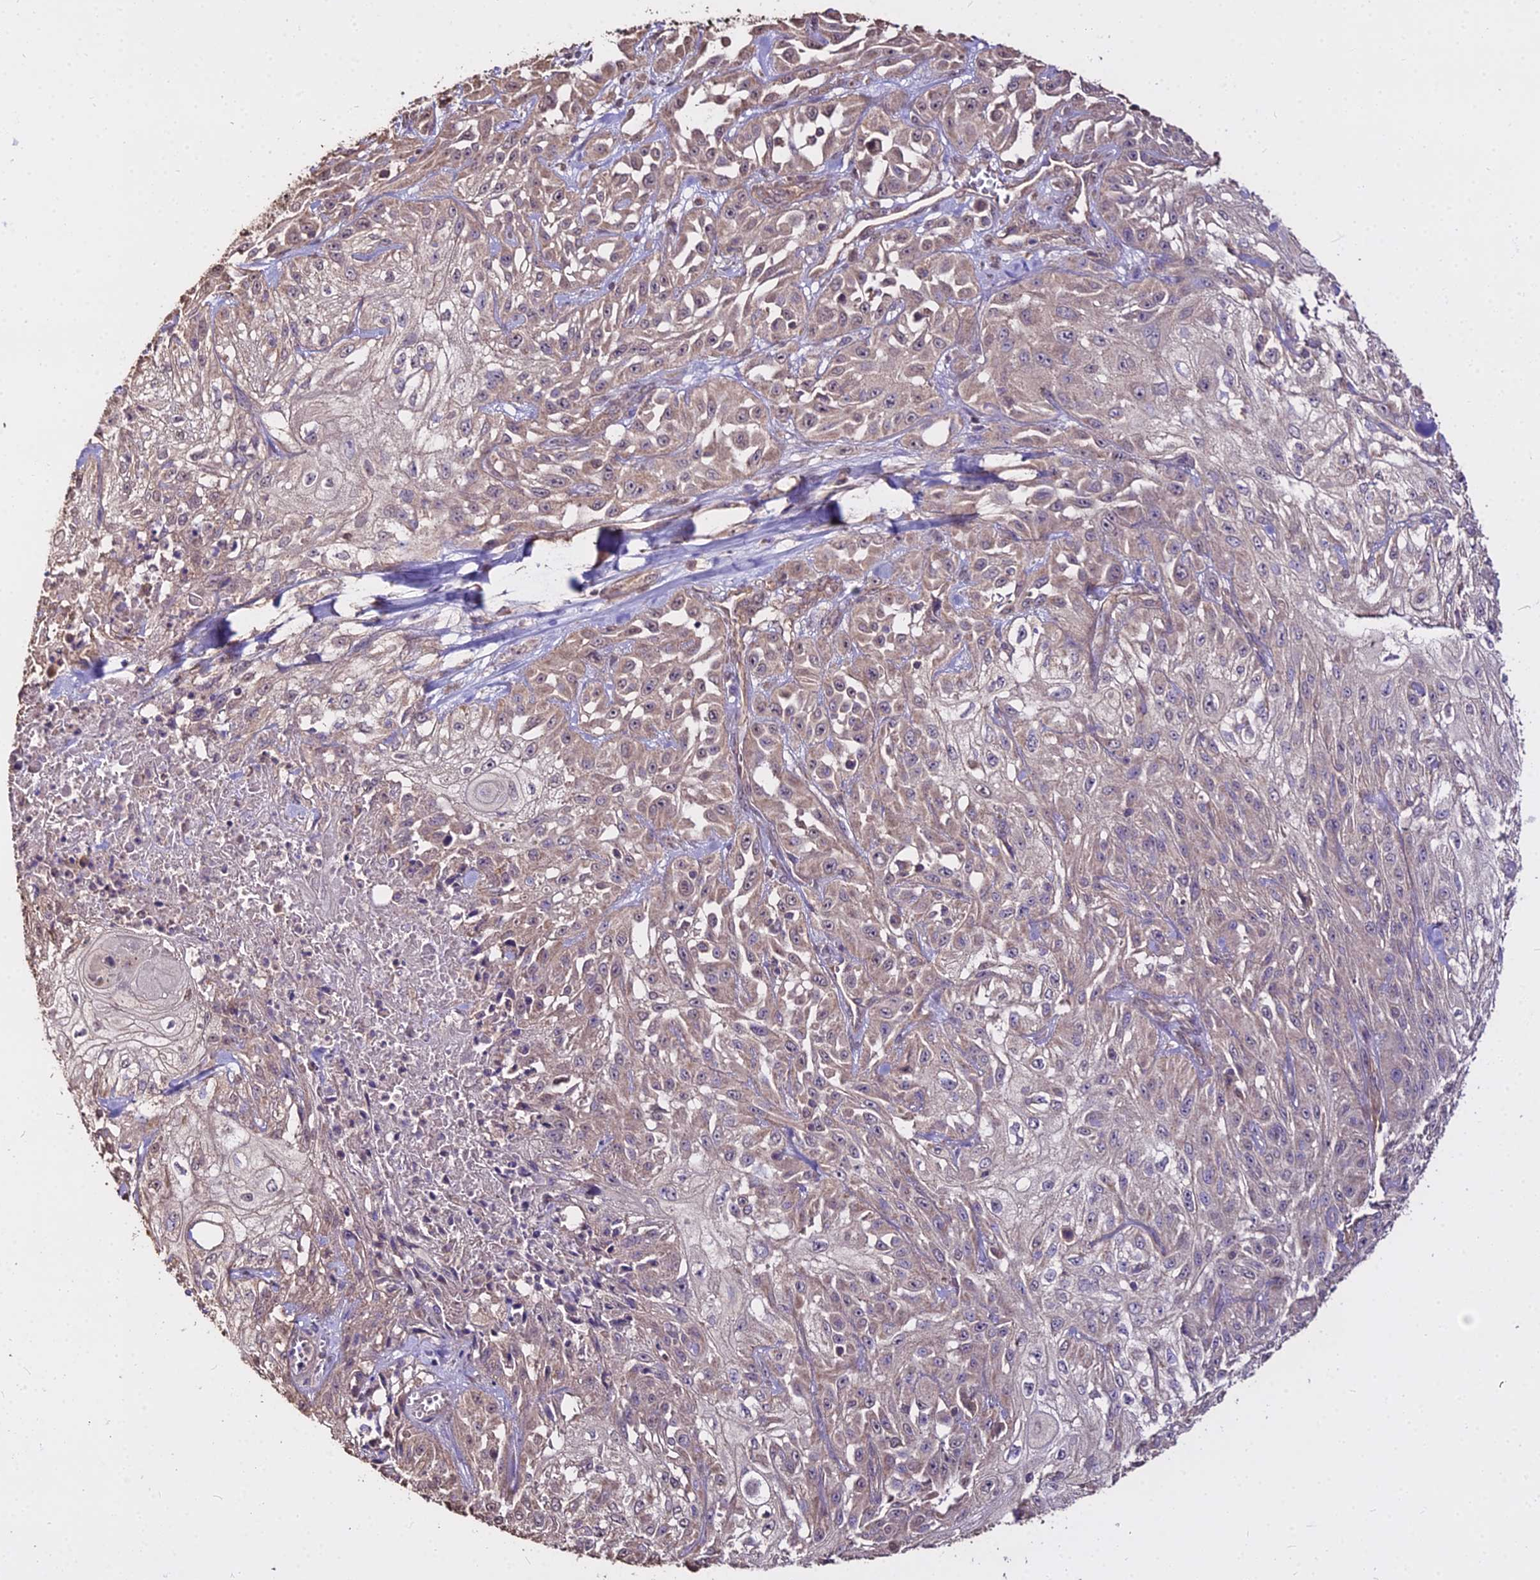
{"staining": {"intensity": "weak", "quantity": "25%-75%", "location": "cytoplasmic/membranous,nuclear"}, "tissue": "skin cancer", "cell_type": "Tumor cells", "image_type": "cancer", "snomed": [{"axis": "morphology", "description": "Squamous cell carcinoma, NOS"}, {"axis": "morphology", "description": "Squamous cell carcinoma, metastatic, NOS"}, {"axis": "topography", "description": "Skin"}, {"axis": "topography", "description": "Lymph node"}], "caption": "This is an image of immunohistochemistry (IHC) staining of skin cancer (squamous cell carcinoma), which shows weak staining in the cytoplasmic/membranous and nuclear of tumor cells.", "gene": "METTL13", "patient": {"sex": "male", "age": 75}}